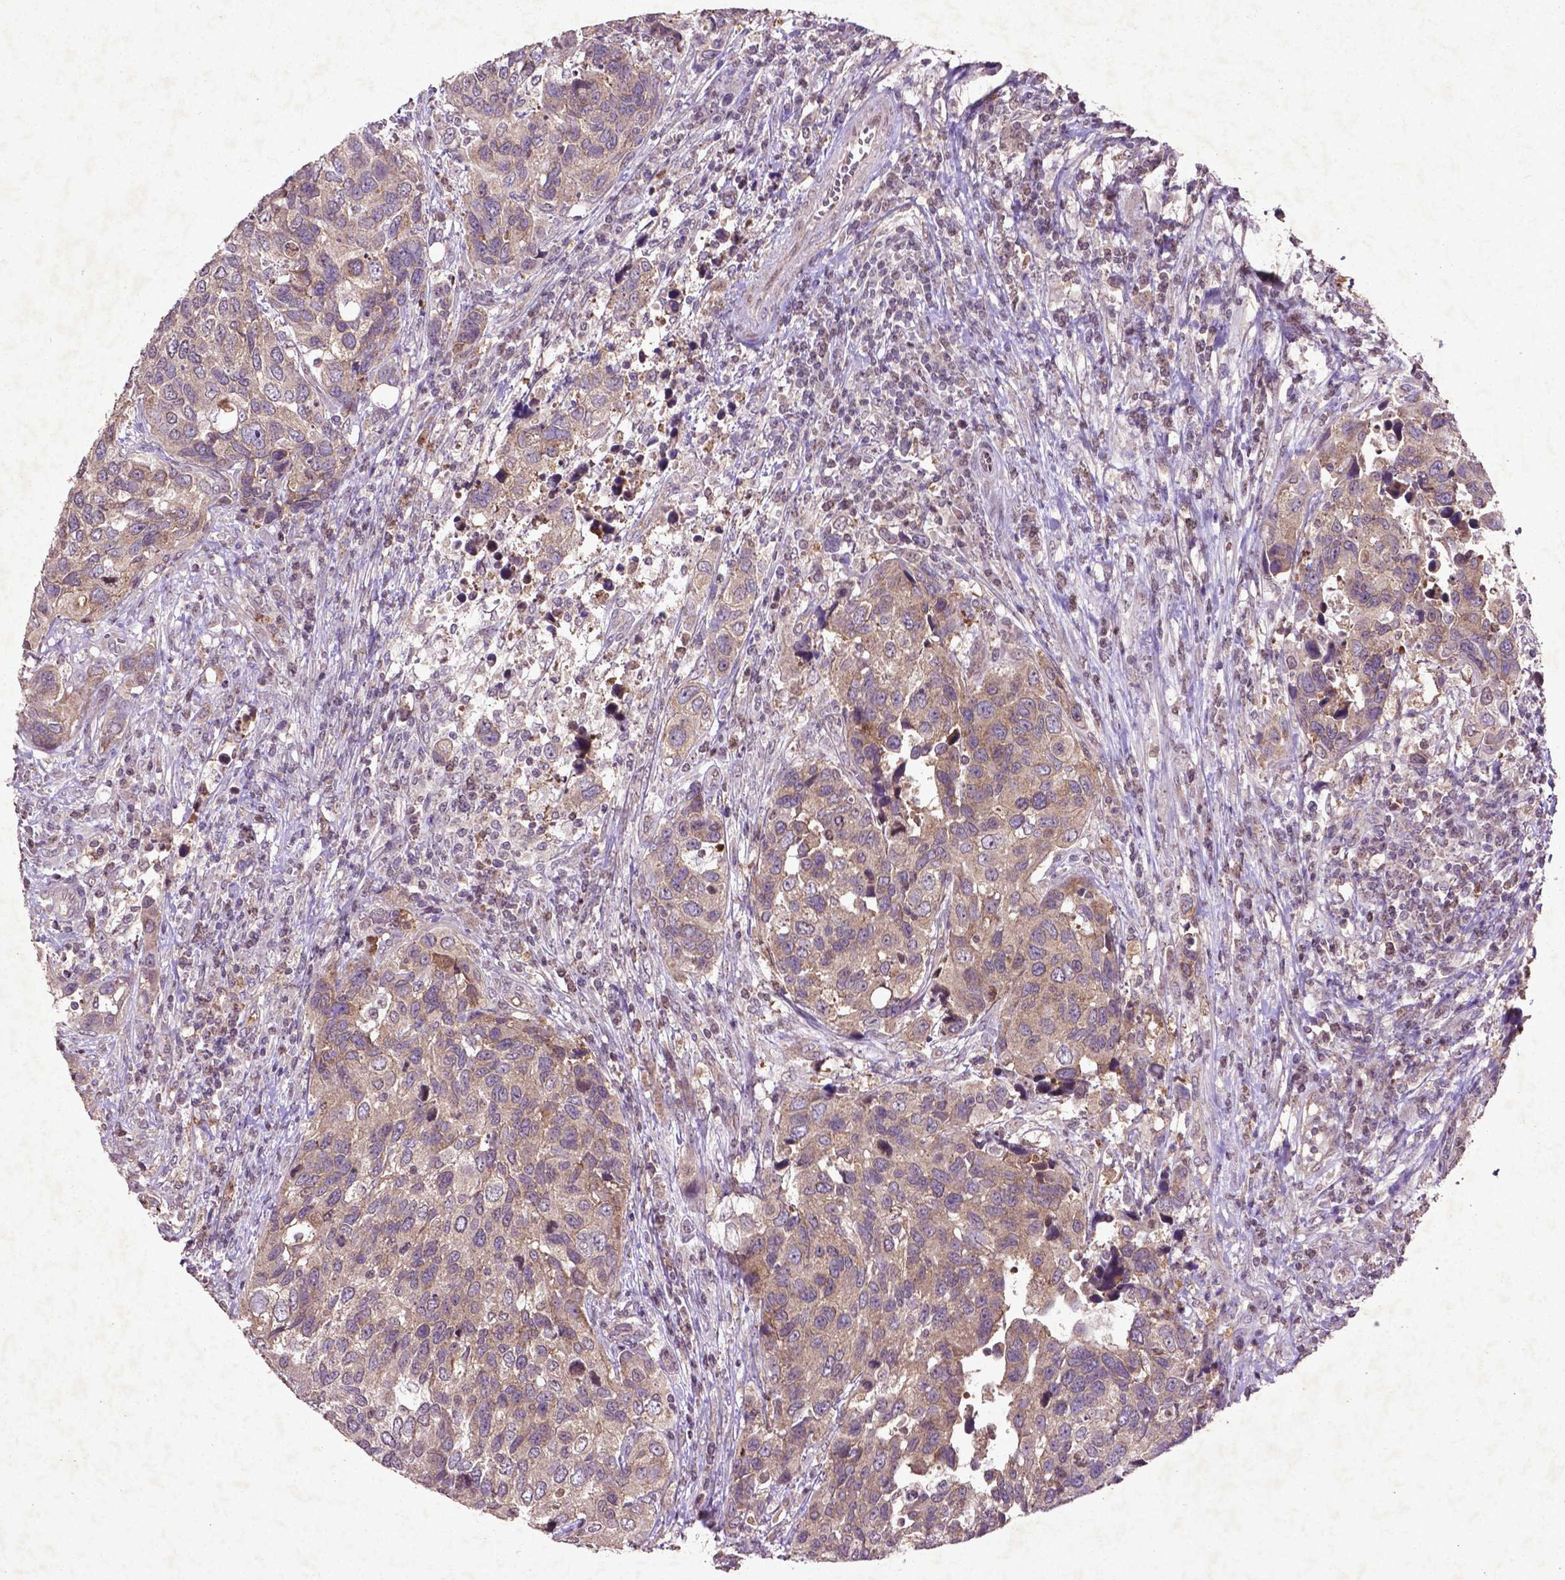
{"staining": {"intensity": "weak", "quantity": "25%-75%", "location": "cytoplasmic/membranous"}, "tissue": "urothelial cancer", "cell_type": "Tumor cells", "image_type": "cancer", "snomed": [{"axis": "morphology", "description": "Urothelial carcinoma, High grade"}, {"axis": "topography", "description": "Urinary bladder"}], "caption": "Immunohistochemical staining of urothelial cancer reveals weak cytoplasmic/membranous protein positivity in approximately 25%-75% of tumor cells. The staining was performed using DAB to visualize the protein expression in brown, while the nuclei were stained in blue with hematoxylin (Magnification: 20x).", "gene": "MTOR", "patient": {"sex": "male", "age": 60}}